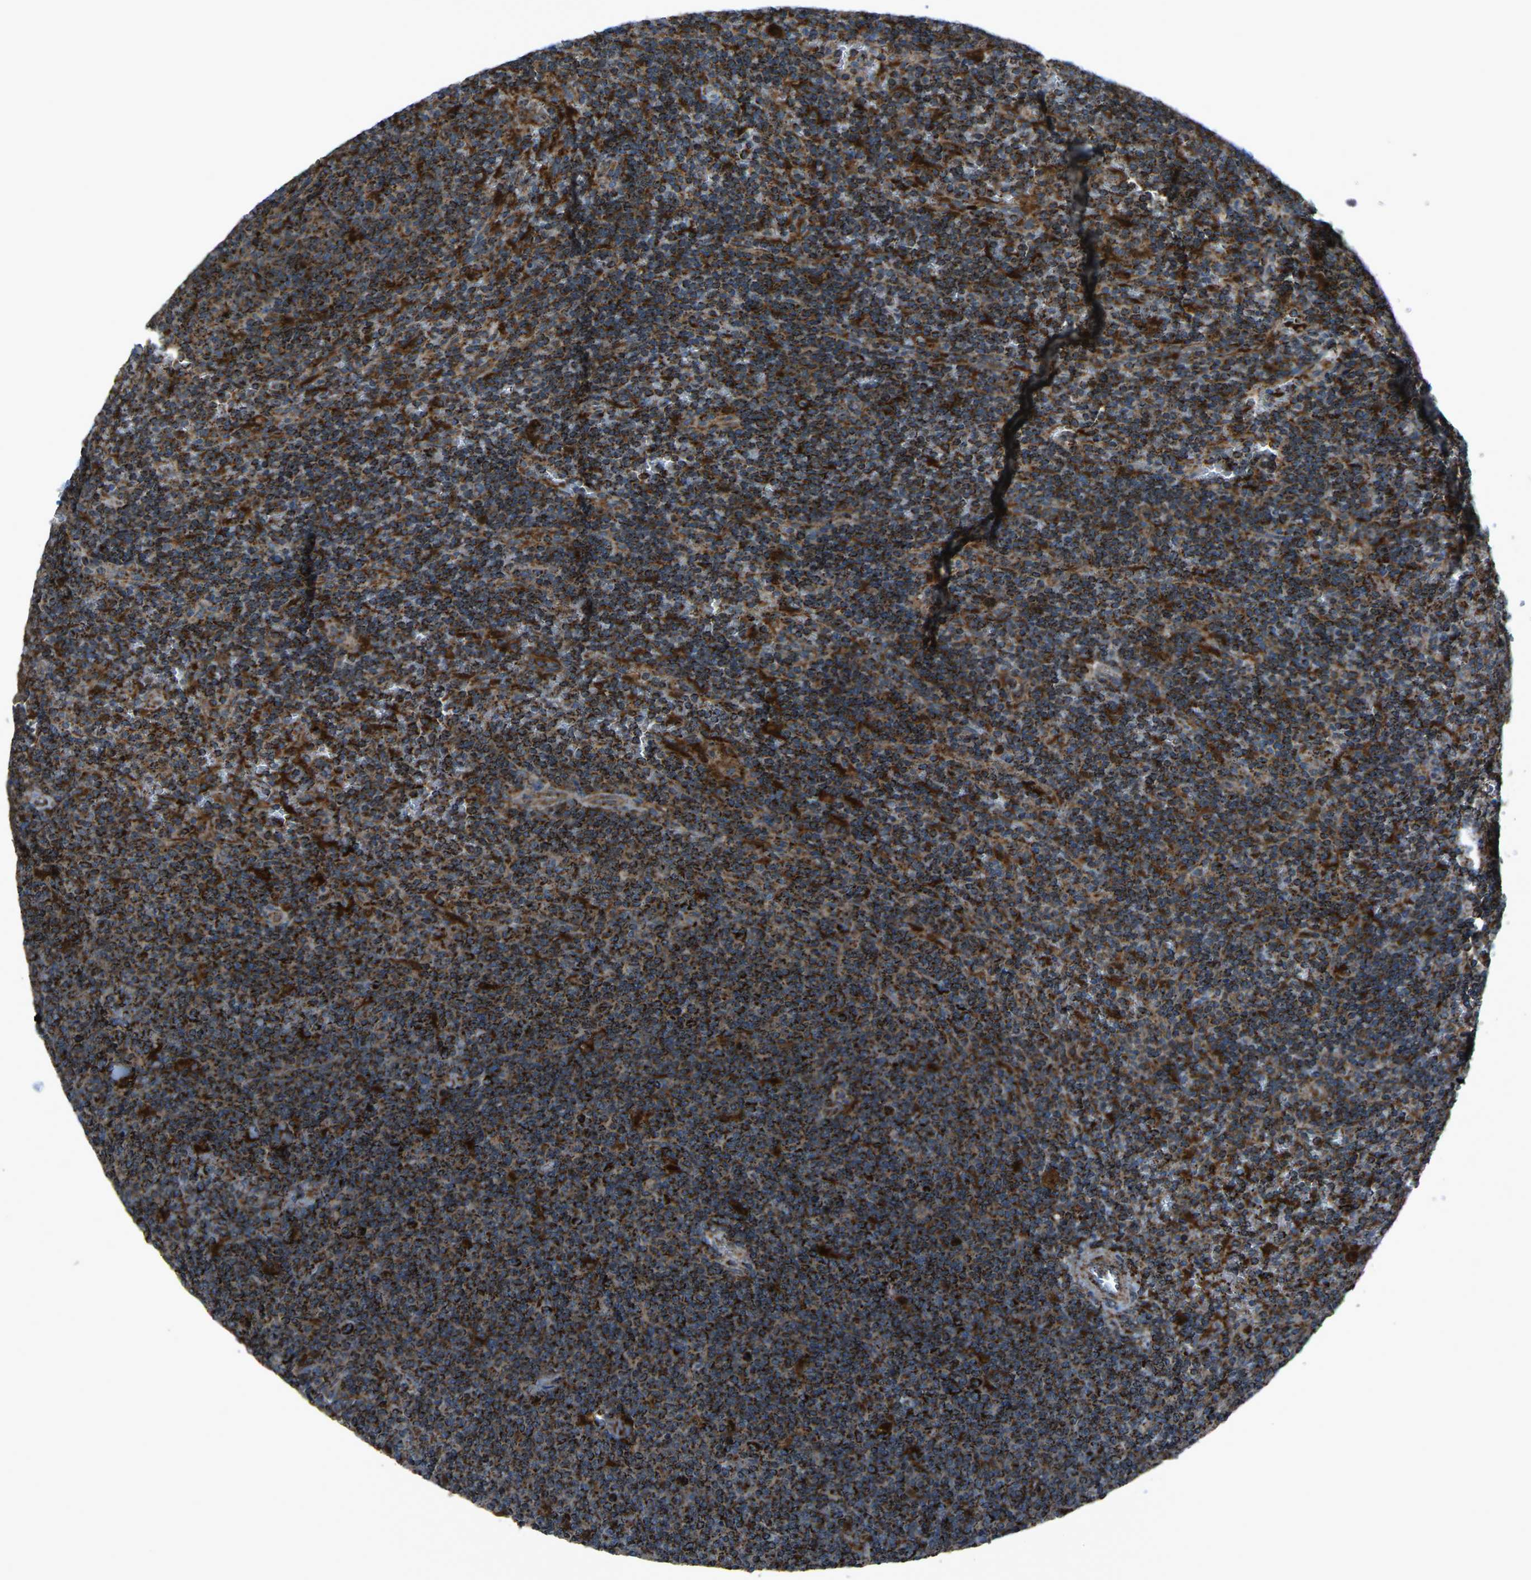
{"staining": {"intensity": "strong", "quantity": ">75%", "location": "cytoplasmic/membranous"}, "tissue": "lymphoma", "cell_type": "Tumor cells", "image_type": "cancer", "snomed": [{"axis": "morphology", "description": "Malignant lymphoma, non-Hodgkin's type, Low grade"}, {"axis": "topography", "description": "Spleen"}], "caption": "This is a photomicrograph of immunohistochemistry staining of lymphoma, which shows strong expression in the cytoplasmic/membranous of tumor cells.", "gene": "AKR1A1", "patient": {"sex": "female", "age": 19}}